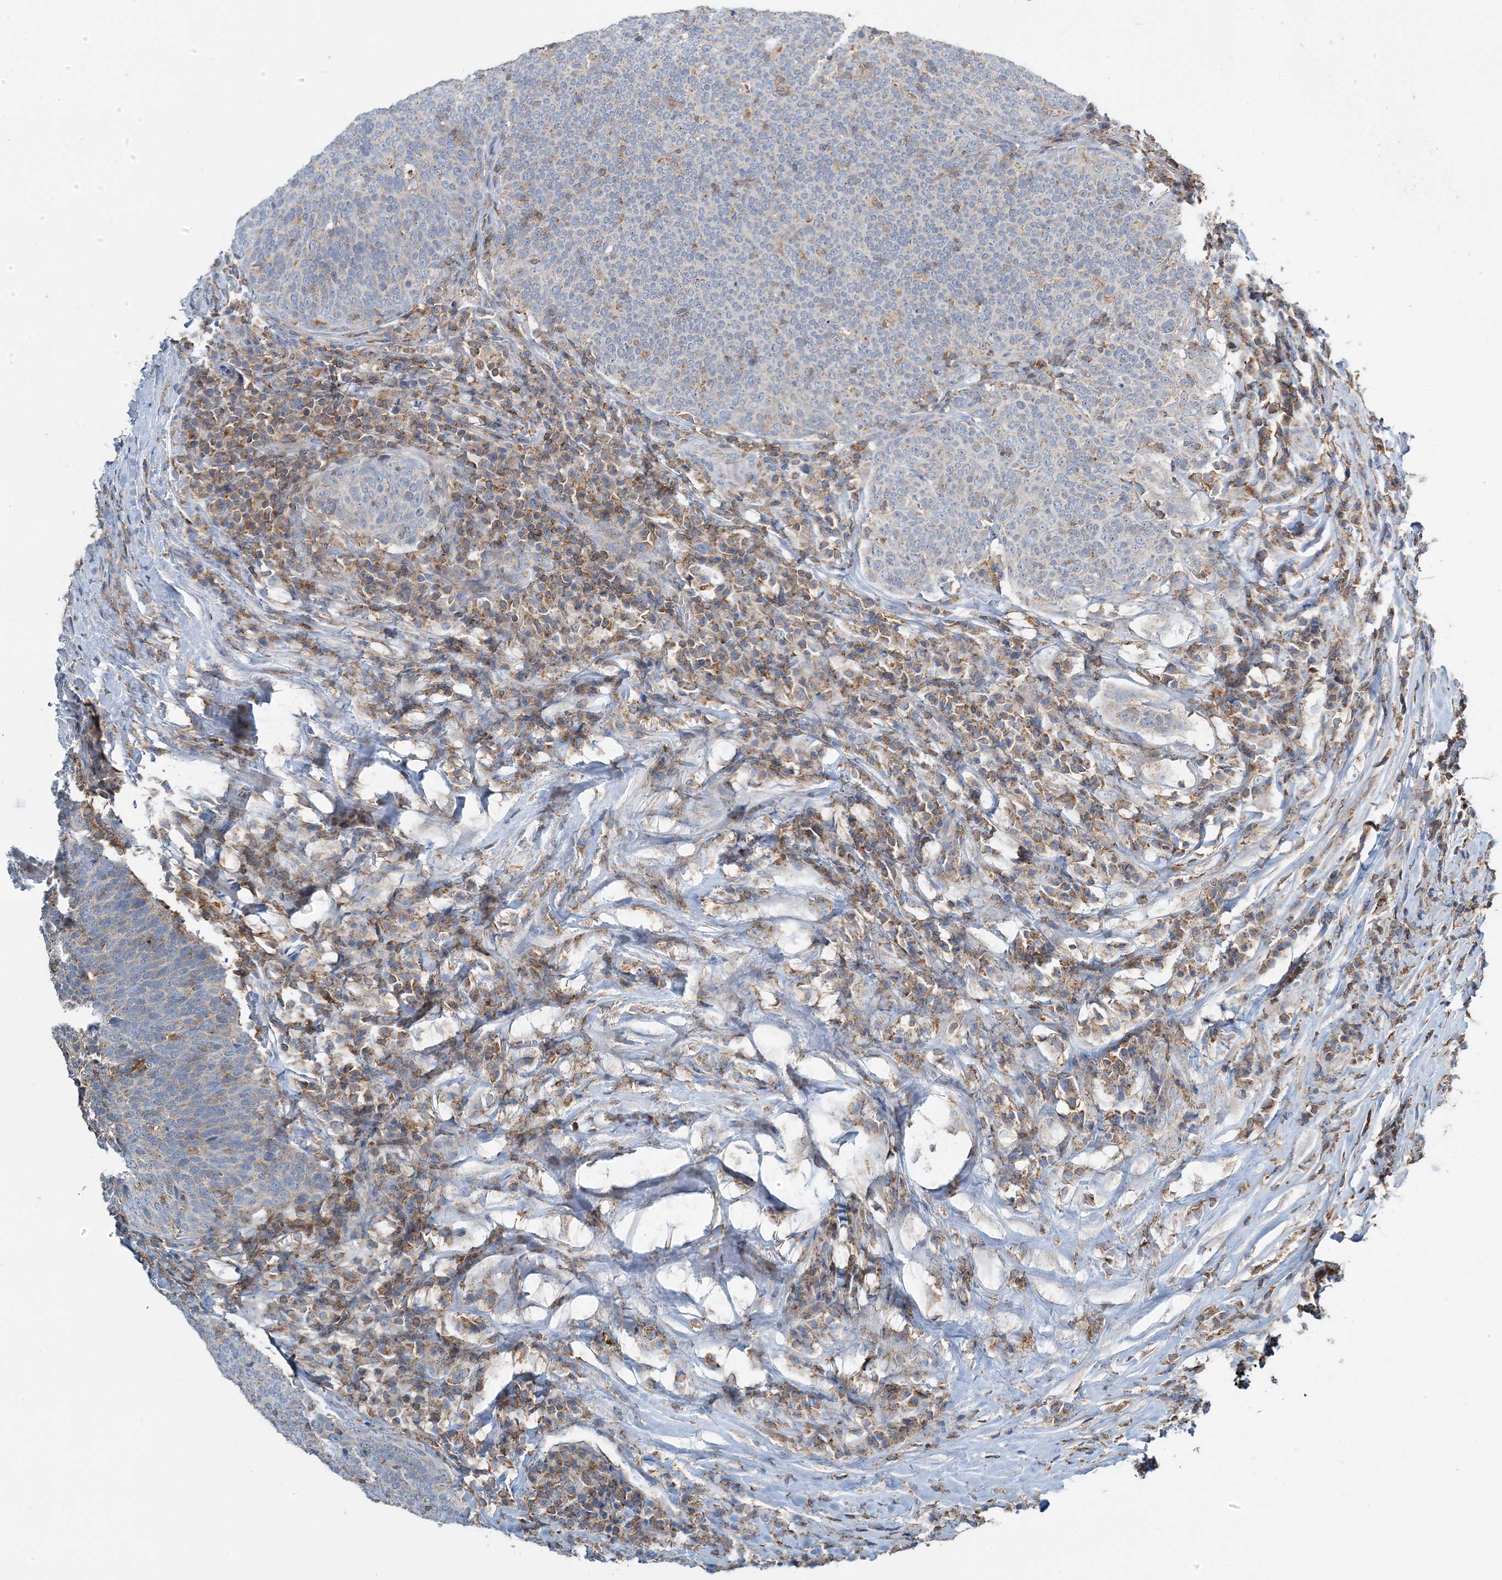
{"staining": {"intensity": "weak", "quantity": "<25%", "location": "cytoplasmic/membranous"}, "tissue": "head and neck cancer", "cell_type": "Tumor cells", "image_type": "cancer", "snomed": [{"axis": "morphology", "description": "Squamous cell carcinoma, NOS"}, {"axis": "morphology", "description": "Squamous cell carcinoma, metastatic, NOS"}, {"axis": "topography", "description": "Lymph node"}, {"axis": "topography", "description": "Head-Neck"}], "caption": "A photomicrograph of human head and neck squamous cell carcinoma is negative for staining in tumor cells.", "gene": "TMLHE", "patient": {"sex": "male", "age": 62}}